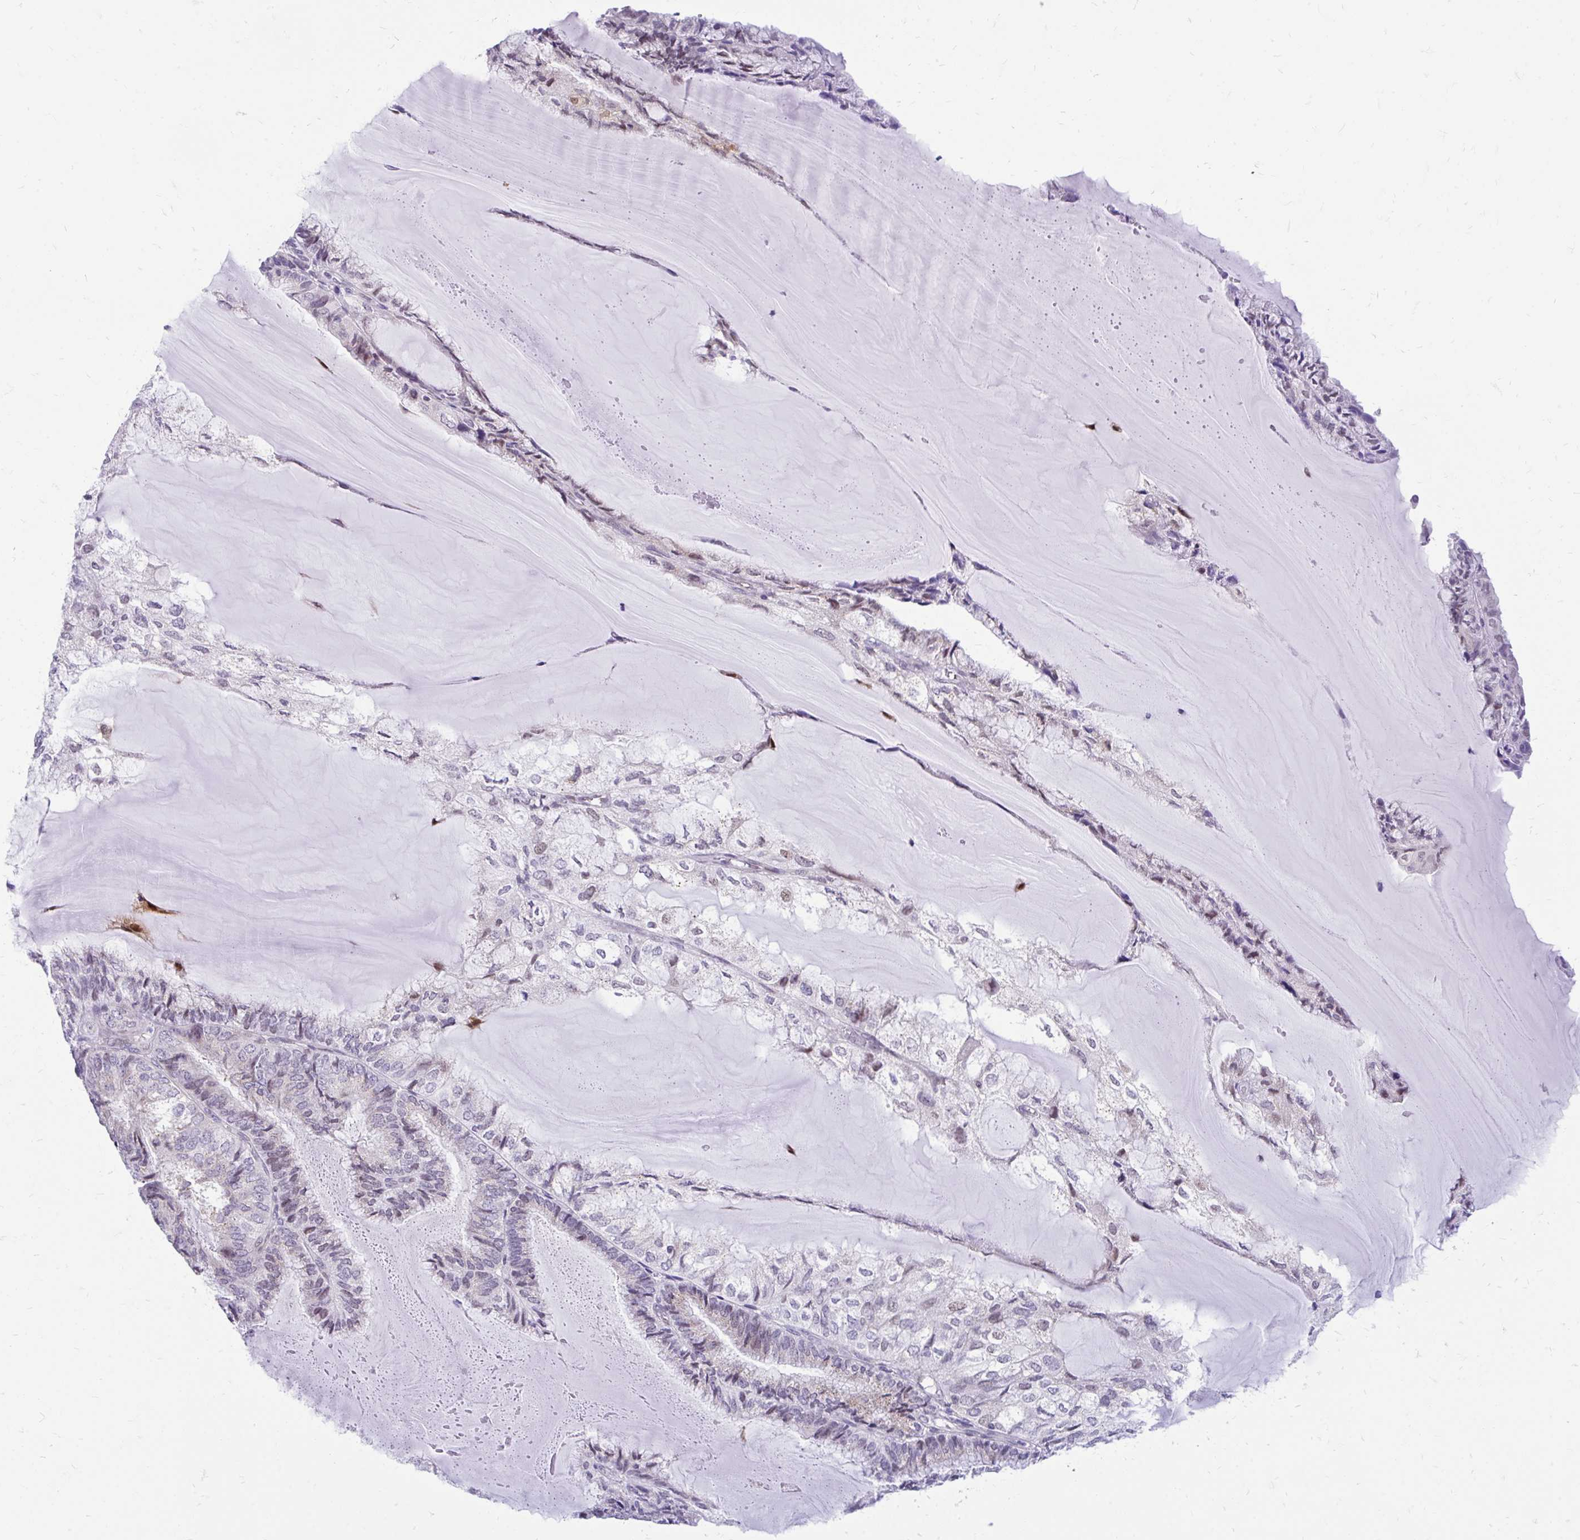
{"staining": {"intensity": "weak", "quantity": "25%-75%", "location": "nuclear"}, "tissue": "endometrial cancer", "cell_type": "Tumor cells", "image_type": "cancer", "snomed": [{"axis": "morphology", "description": "Adenocarcinoma, NOS"}, {"axis": "topography", "description": "Endometrium"}], "caption": "DAB (3,3'-diaminobenzidine) immunohistochemical staining of endometrial cancer (adenocarcinoma) displays weak nuclear protein expression in approximately 25%-75% of tumor cells.", "gene": "GLB1L2", "patient": {"sex": "female", "age": 81}}